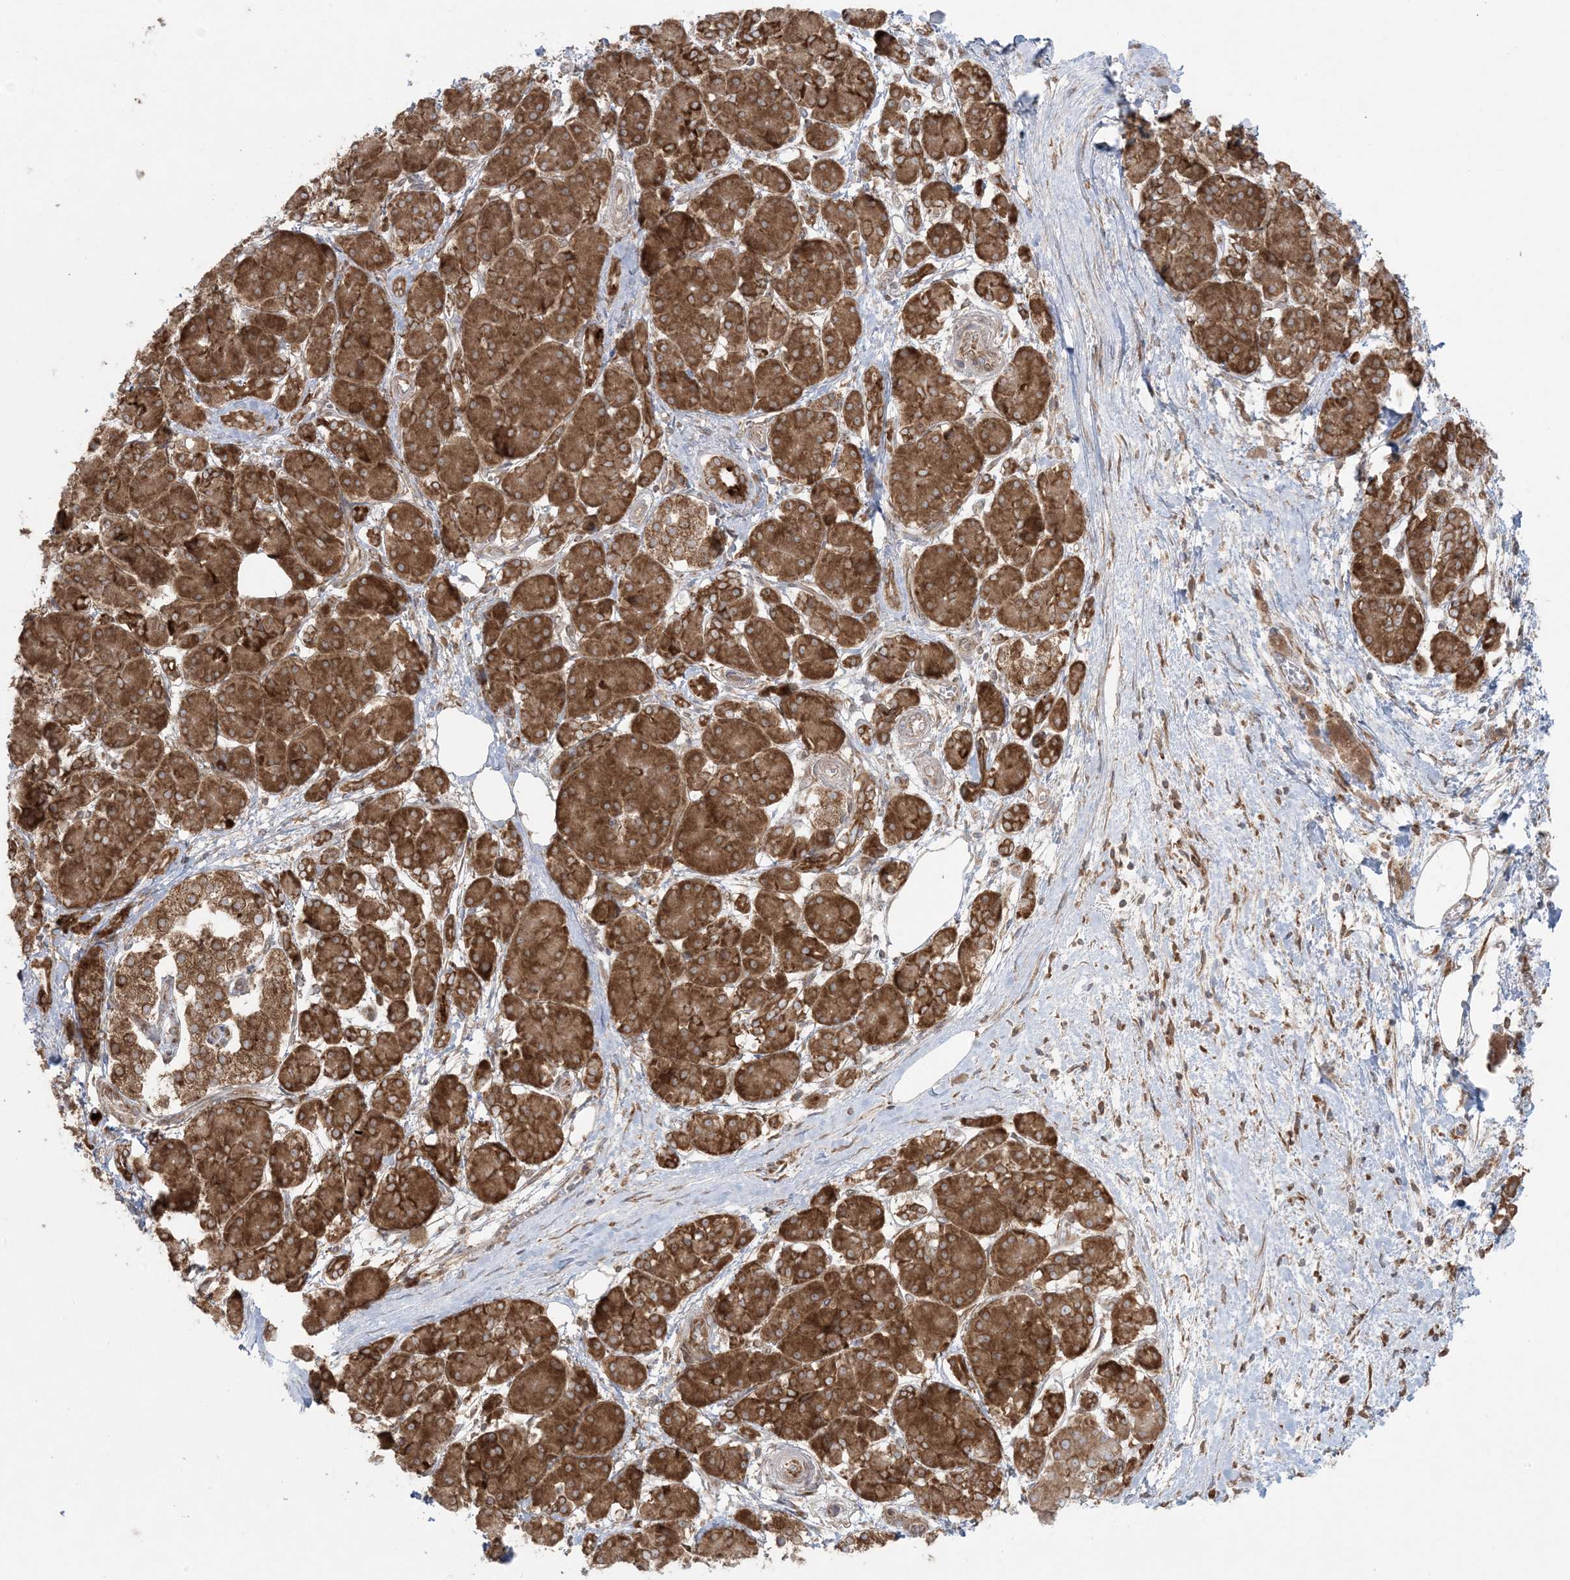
{"staining": {"intensity": "moderate", "quantity": ">75%", "location": "cytoplasmic/membranous"}, "tissue": "pancreatic cancer", "cell_type": "Tumor cells", "image_type": "cancer", "snomed": [{"axis": "morphology", "description": "Normal tissue, NOS"}, {"axis": "morphology", "description": "Adenocarcinoma, NOS"}, {"axis": "topography", "description": "Pancreas"}], "caption": "Immunohistochemistry of adenocarcinoma (pancreatic) reveals medium levels of moderate cytoplasmic/membranous staining in about >75% of tumor cells. (IHC, brightfield microscopy, high magnification).", "gene": "UBXN4", "patient": {"sex": "female", "age": 68}}